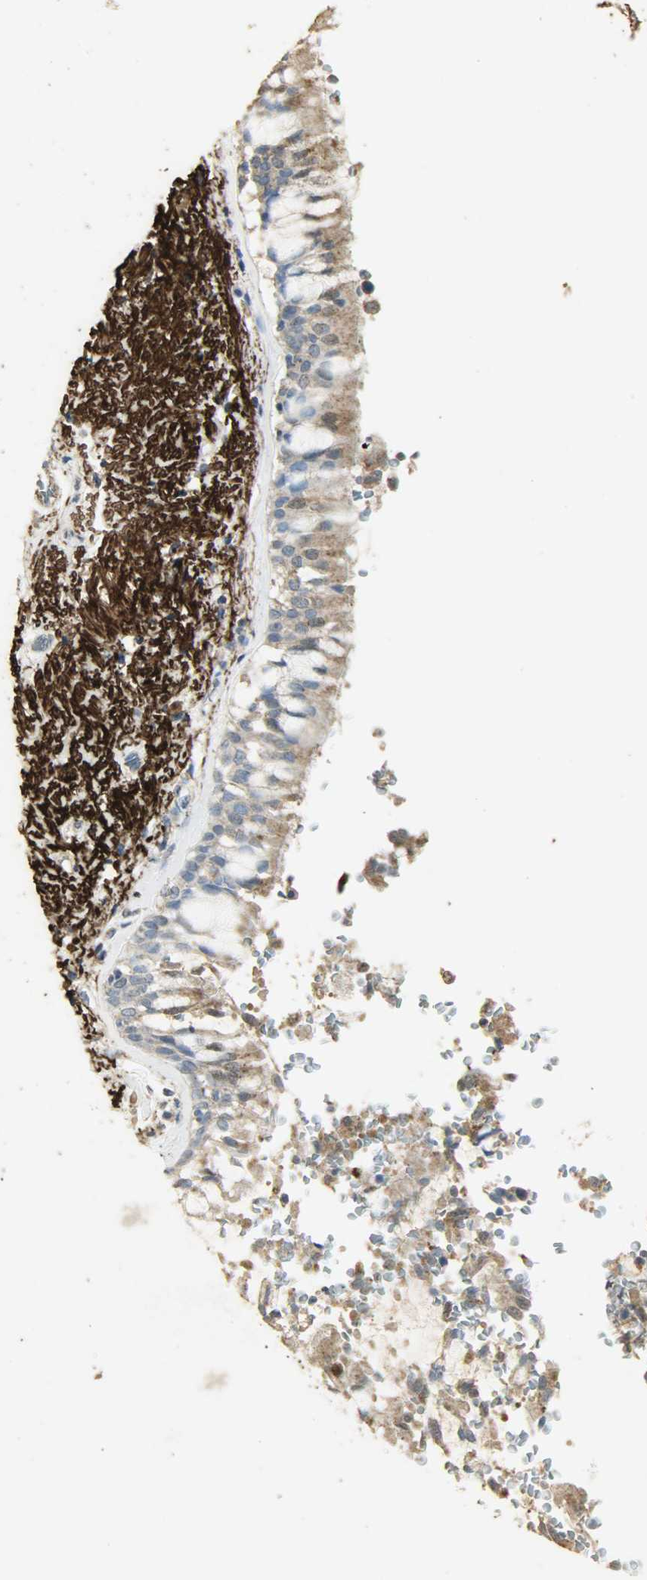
{"staining": {"intensity": "weak", "quantity": ">75%", "location": "cytoplasmic/membranous"}, "tissue": "bronchus", "cell_type": "Respiratory epithelial cells", "image_type": "normal", "snomed": [{"axis": "morphology", "description": "Normal tissue, NOS"}, {"axis": "morphology", "description": "Adenocarcinoma, NOS"}, {"axis": "topography", "description": "Bronchus"}, {"axis": "topography", "description": "Lung"}], "caption": "Immunohistochemistry (IHC) photomicrograph of normal bronchus: human bronchus stained using IHC shows low levels of weak protein expression localized specifically in the cytoplasmic/membranous of respiratory epithelial cells, appearing as a cytoplasmic/membranous brown color.", "gene": "ASB9", "patient": {"sex": "male", "age": 71}}